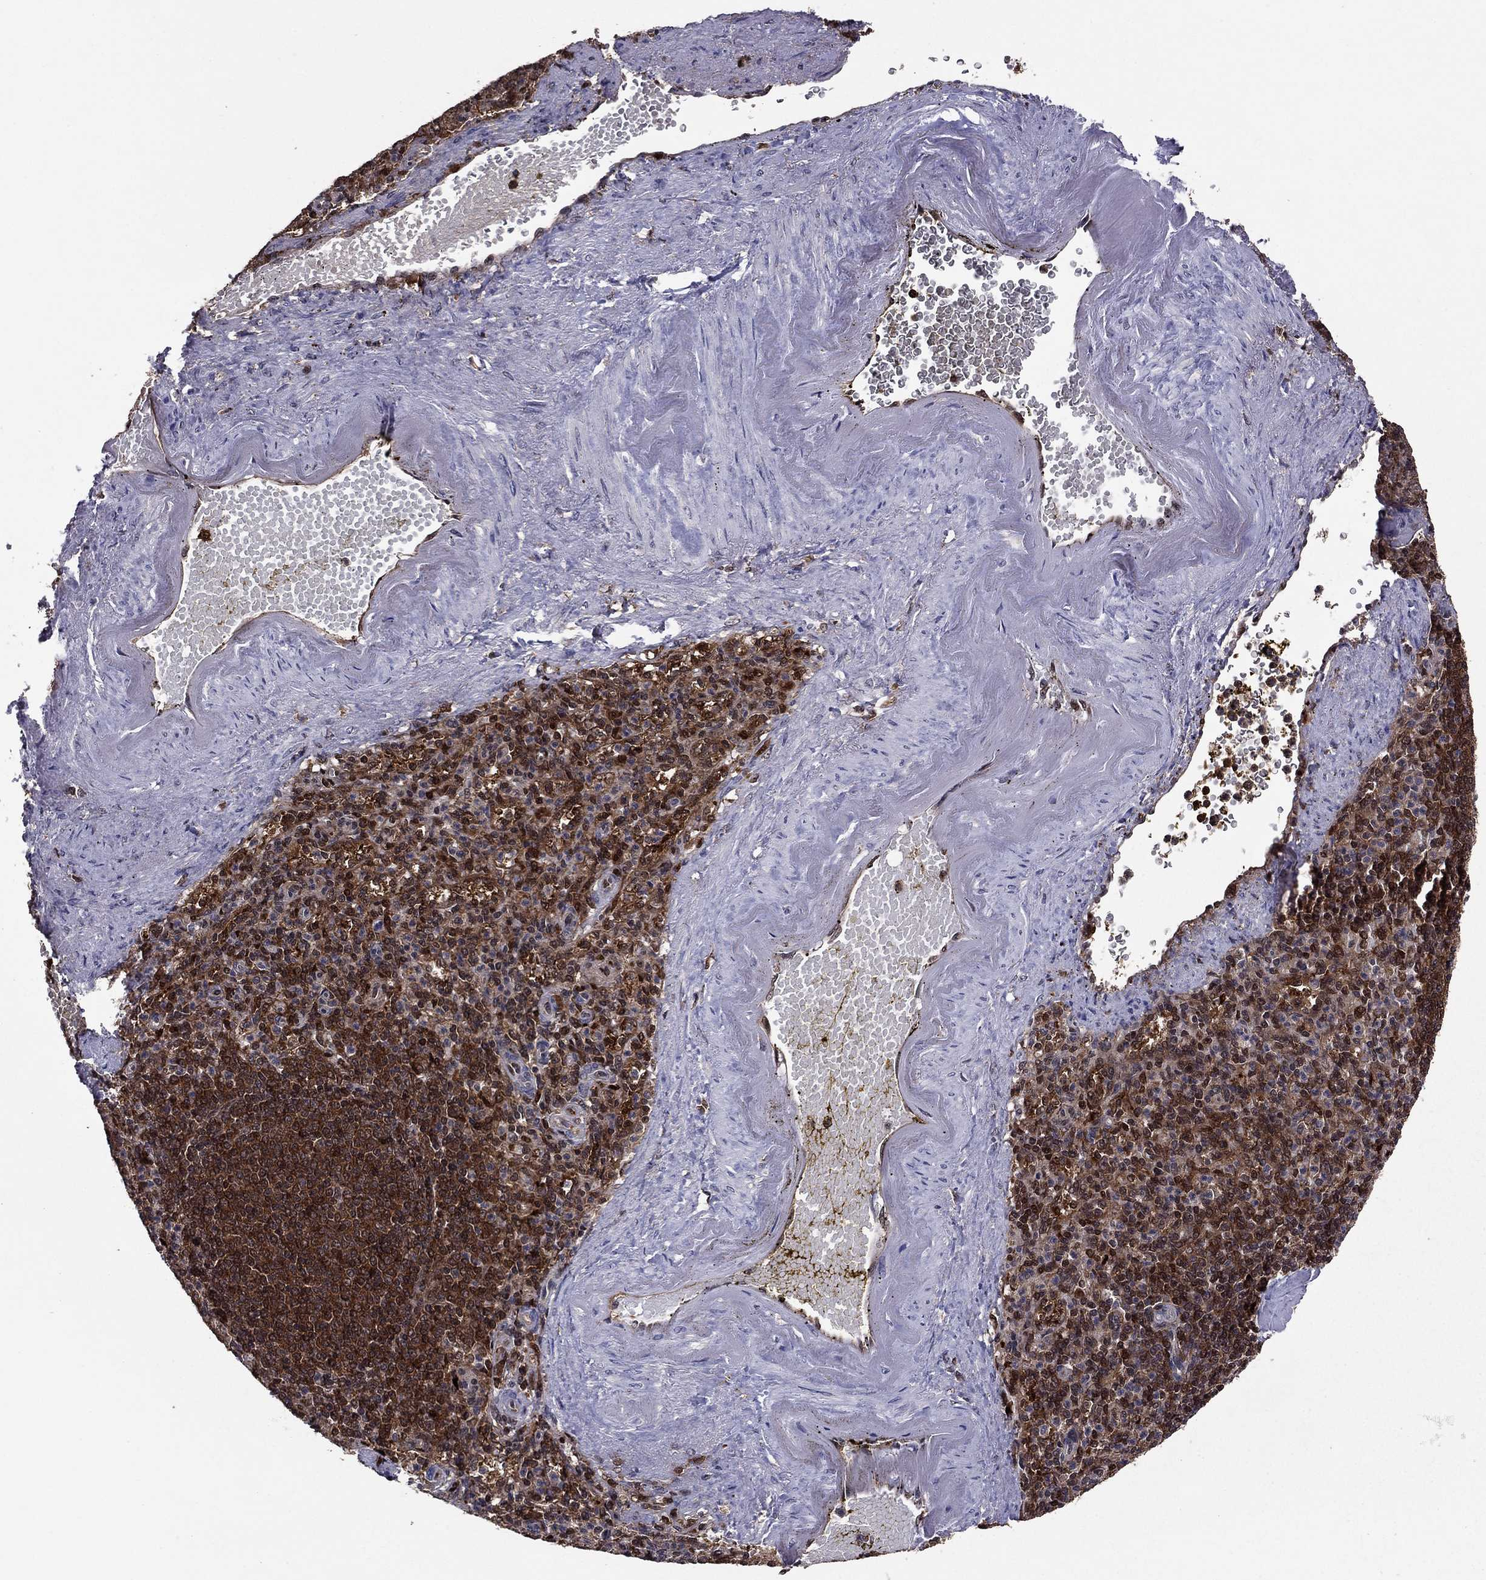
{"staining": {"intensity": "strong", "quantity": "<25%", "location": "nuclear"}, "tissue": "spleen", "cell_type": "Cells in red pulp", "image_type": "normal", "snomed": [{"axis": "morphology", "description": "Normal tissue, NOS"}, {"axis": "topography", "description": "Spleen"}], "caption": "DAB (3,3'-diaminobenzidine) immunohistochemical staining of benign spleen exhibits strong nuclear protein positivity in about <25% of cells in red pulp.", "gene": "APPBP2", "patient": {"sex": "female", "age": 74}}